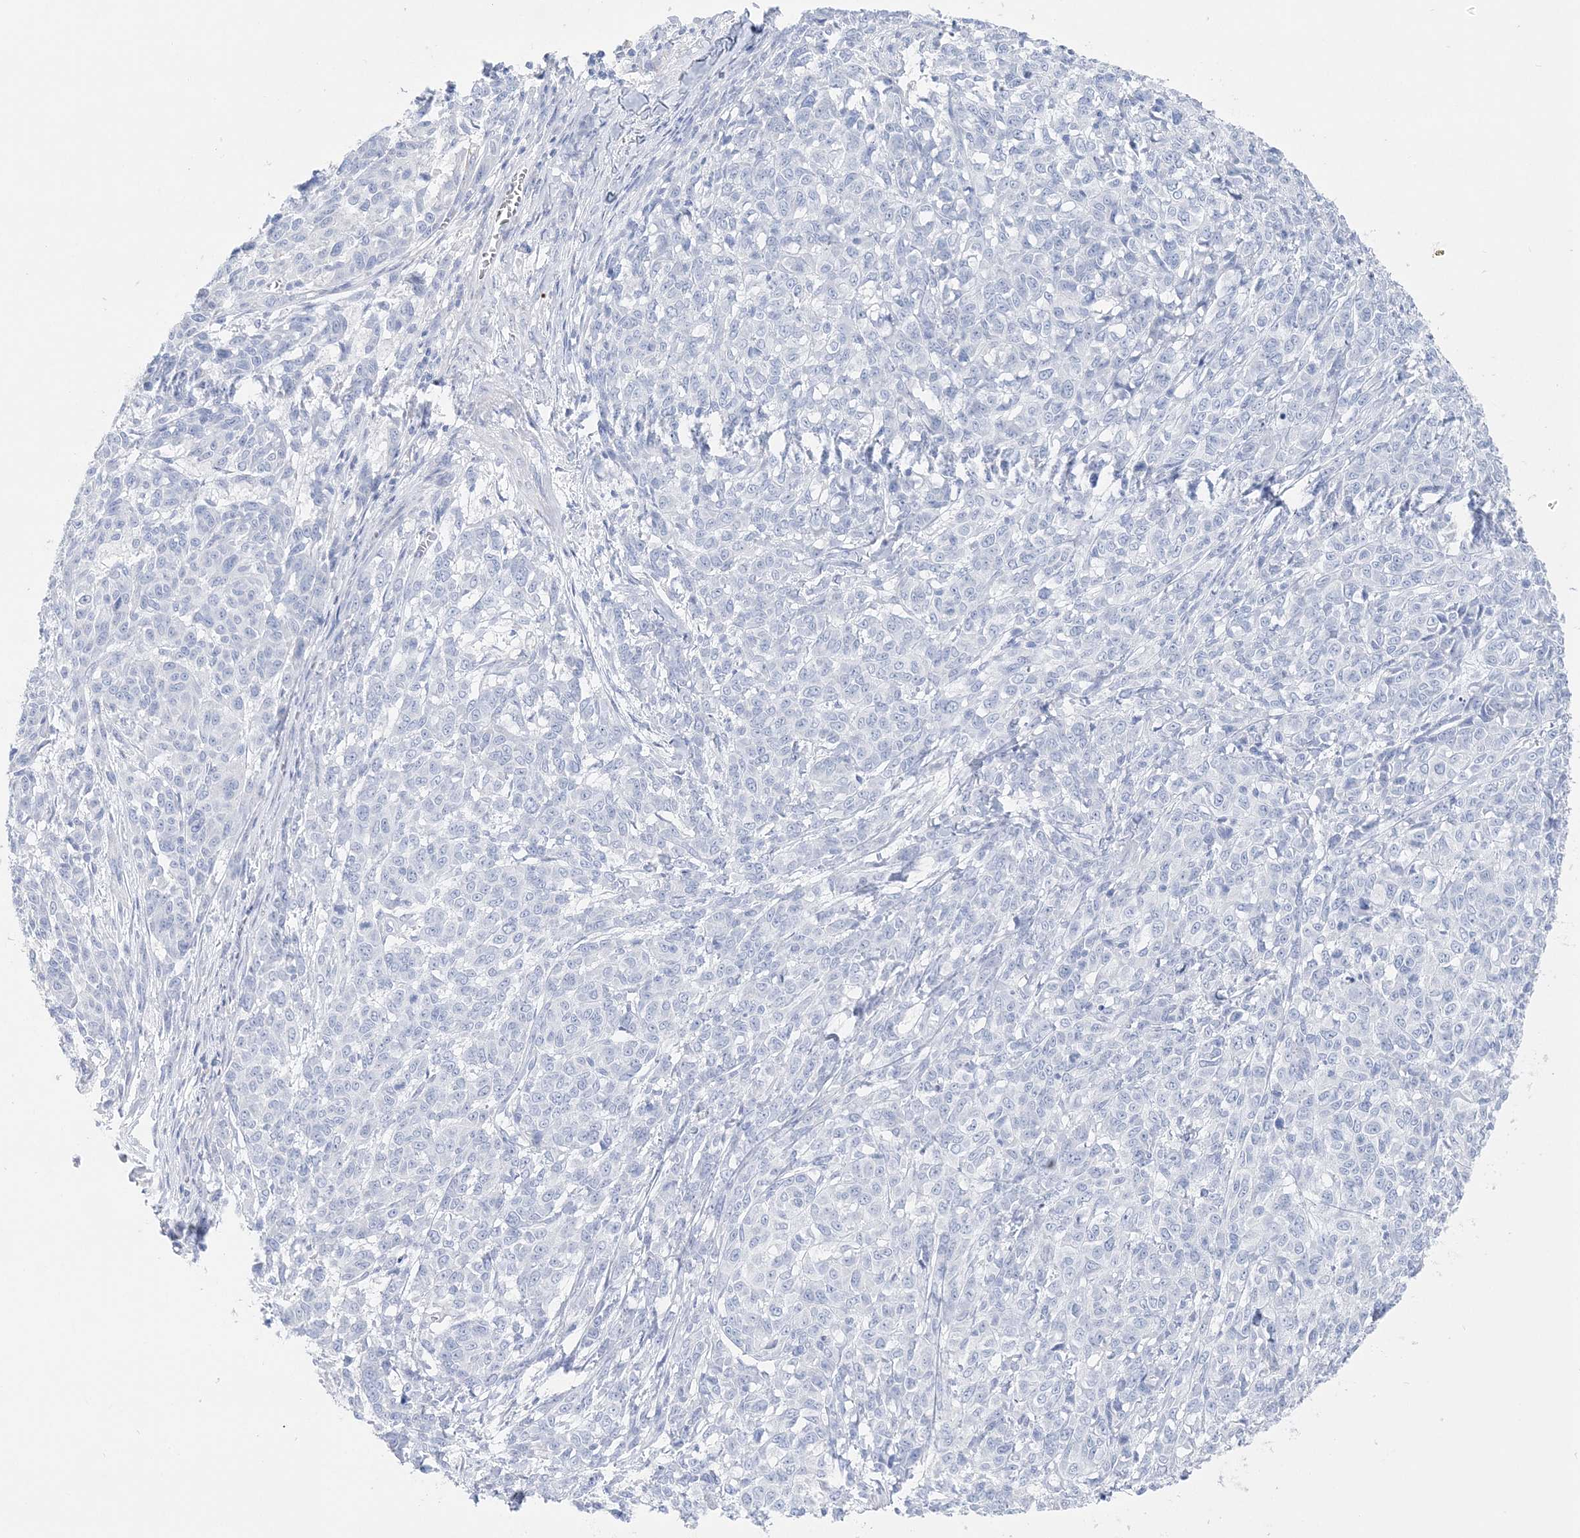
{"staining": {"intensity": "negative", "quantity": "none", "location": "none"}, "tissue": "melanoma", "cell_type": "Tumor cells", "image_type": "cancer", "snomed": [{"axis": "morphology", "description": "Malignant melanoma, NOS"}, {"axis": "topography", "description": "Skin"}], "caption": "This is an IHC image of malignant melanoma. There is no positivity in tumor cells.", "gene": "TSPYL6", "patient": {"sex": "male", "age": 49}}